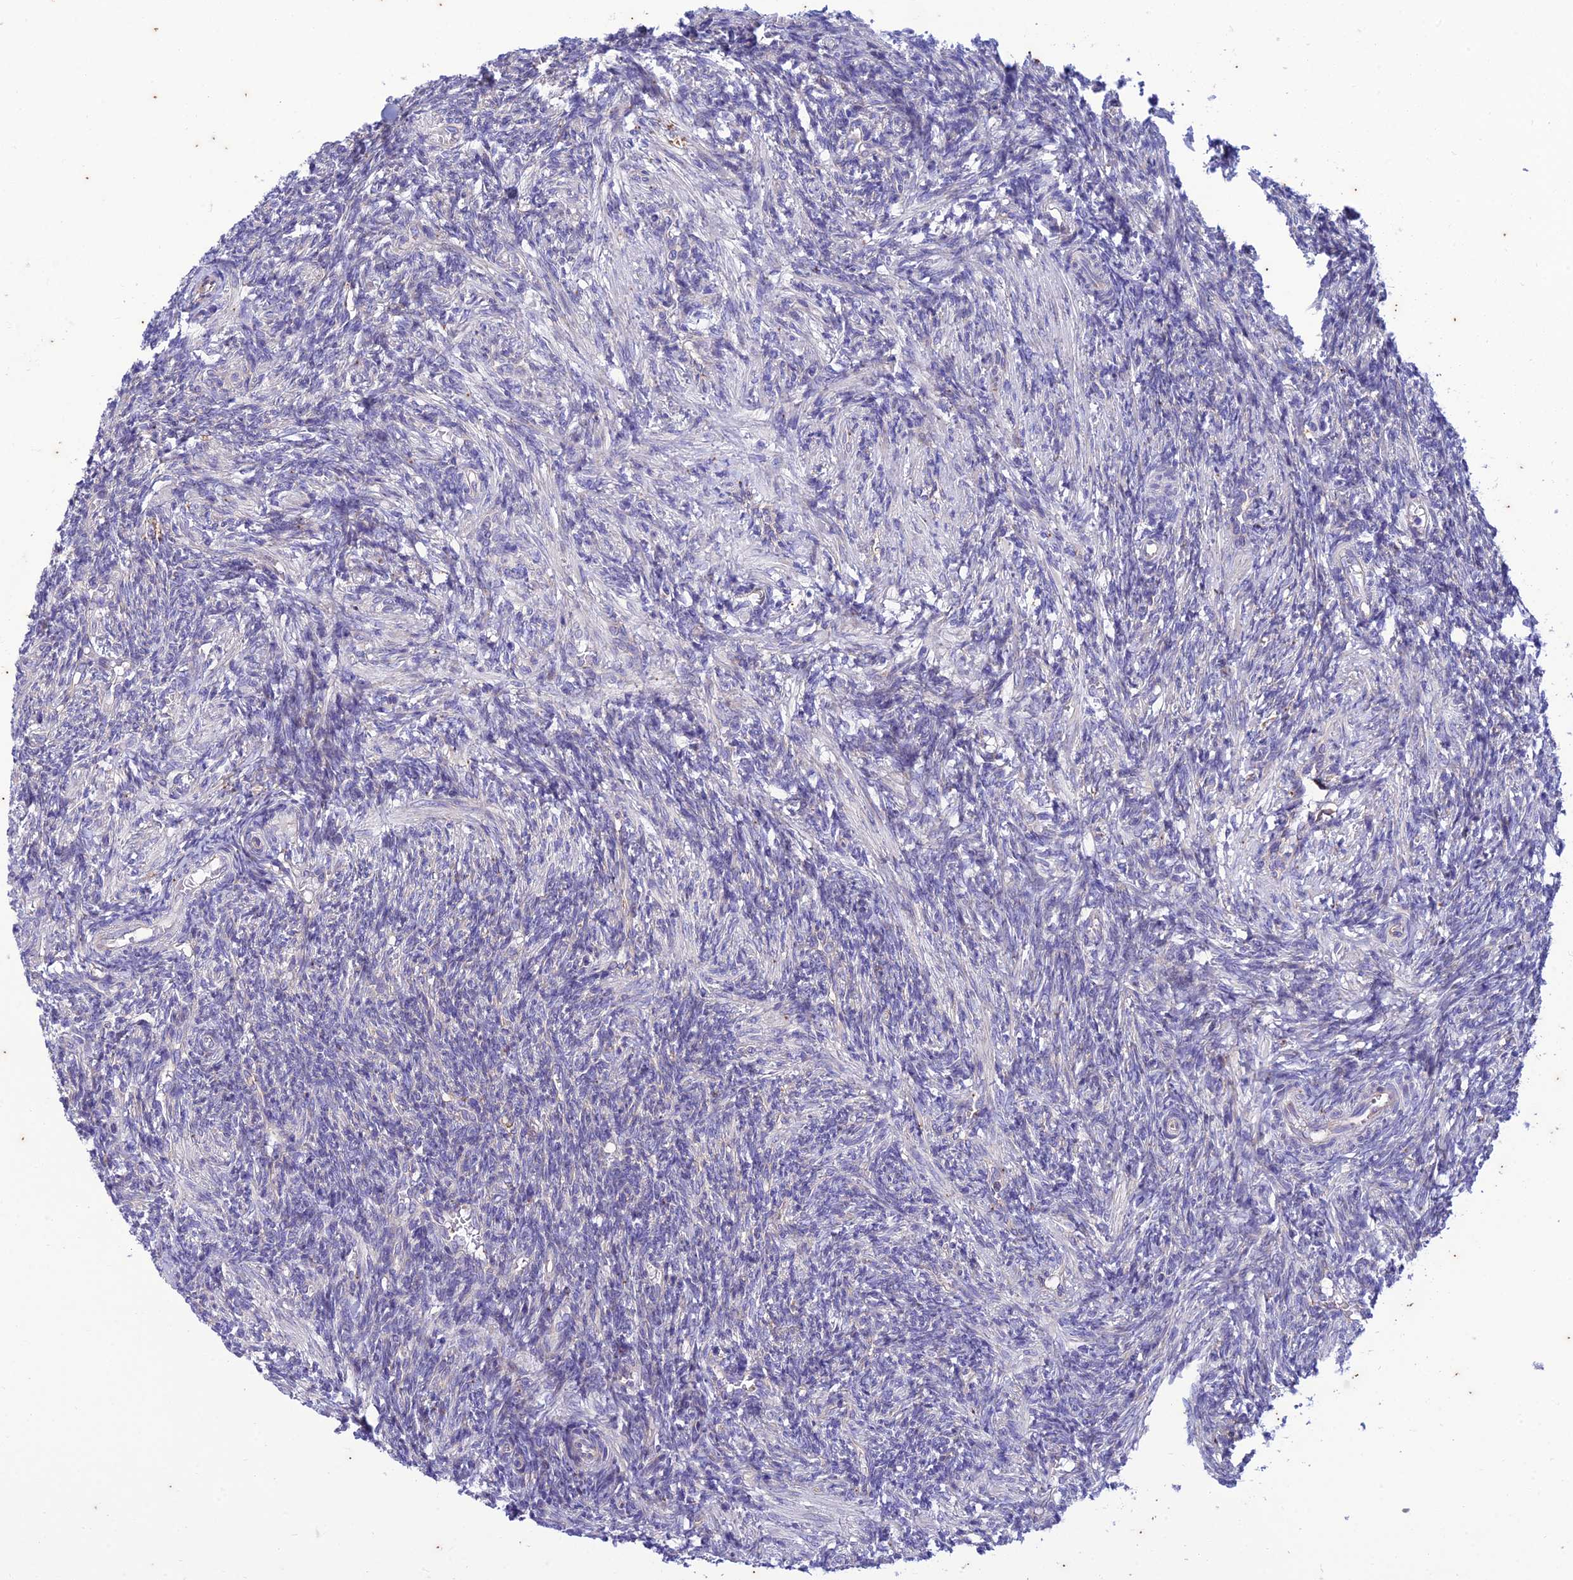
{"staining": {"intensity": "negative", "quantity": "none", "location": "none"}, "tissue": "ovary", "cell_type": "Ovarian stroma cells", "image_type": "normal", "snomed": [{"axis": "morphology", "description": "Normal tissue, NOS"}, {"axis": "topography", "description": "Ovary"}], "caption": "This is an immunohistochemistry image of unremarkable human ovary. There is no staining in ovarian stroma cells.", "gene": "PIMREG", "patient": {"sex": "female", "age": 27}}